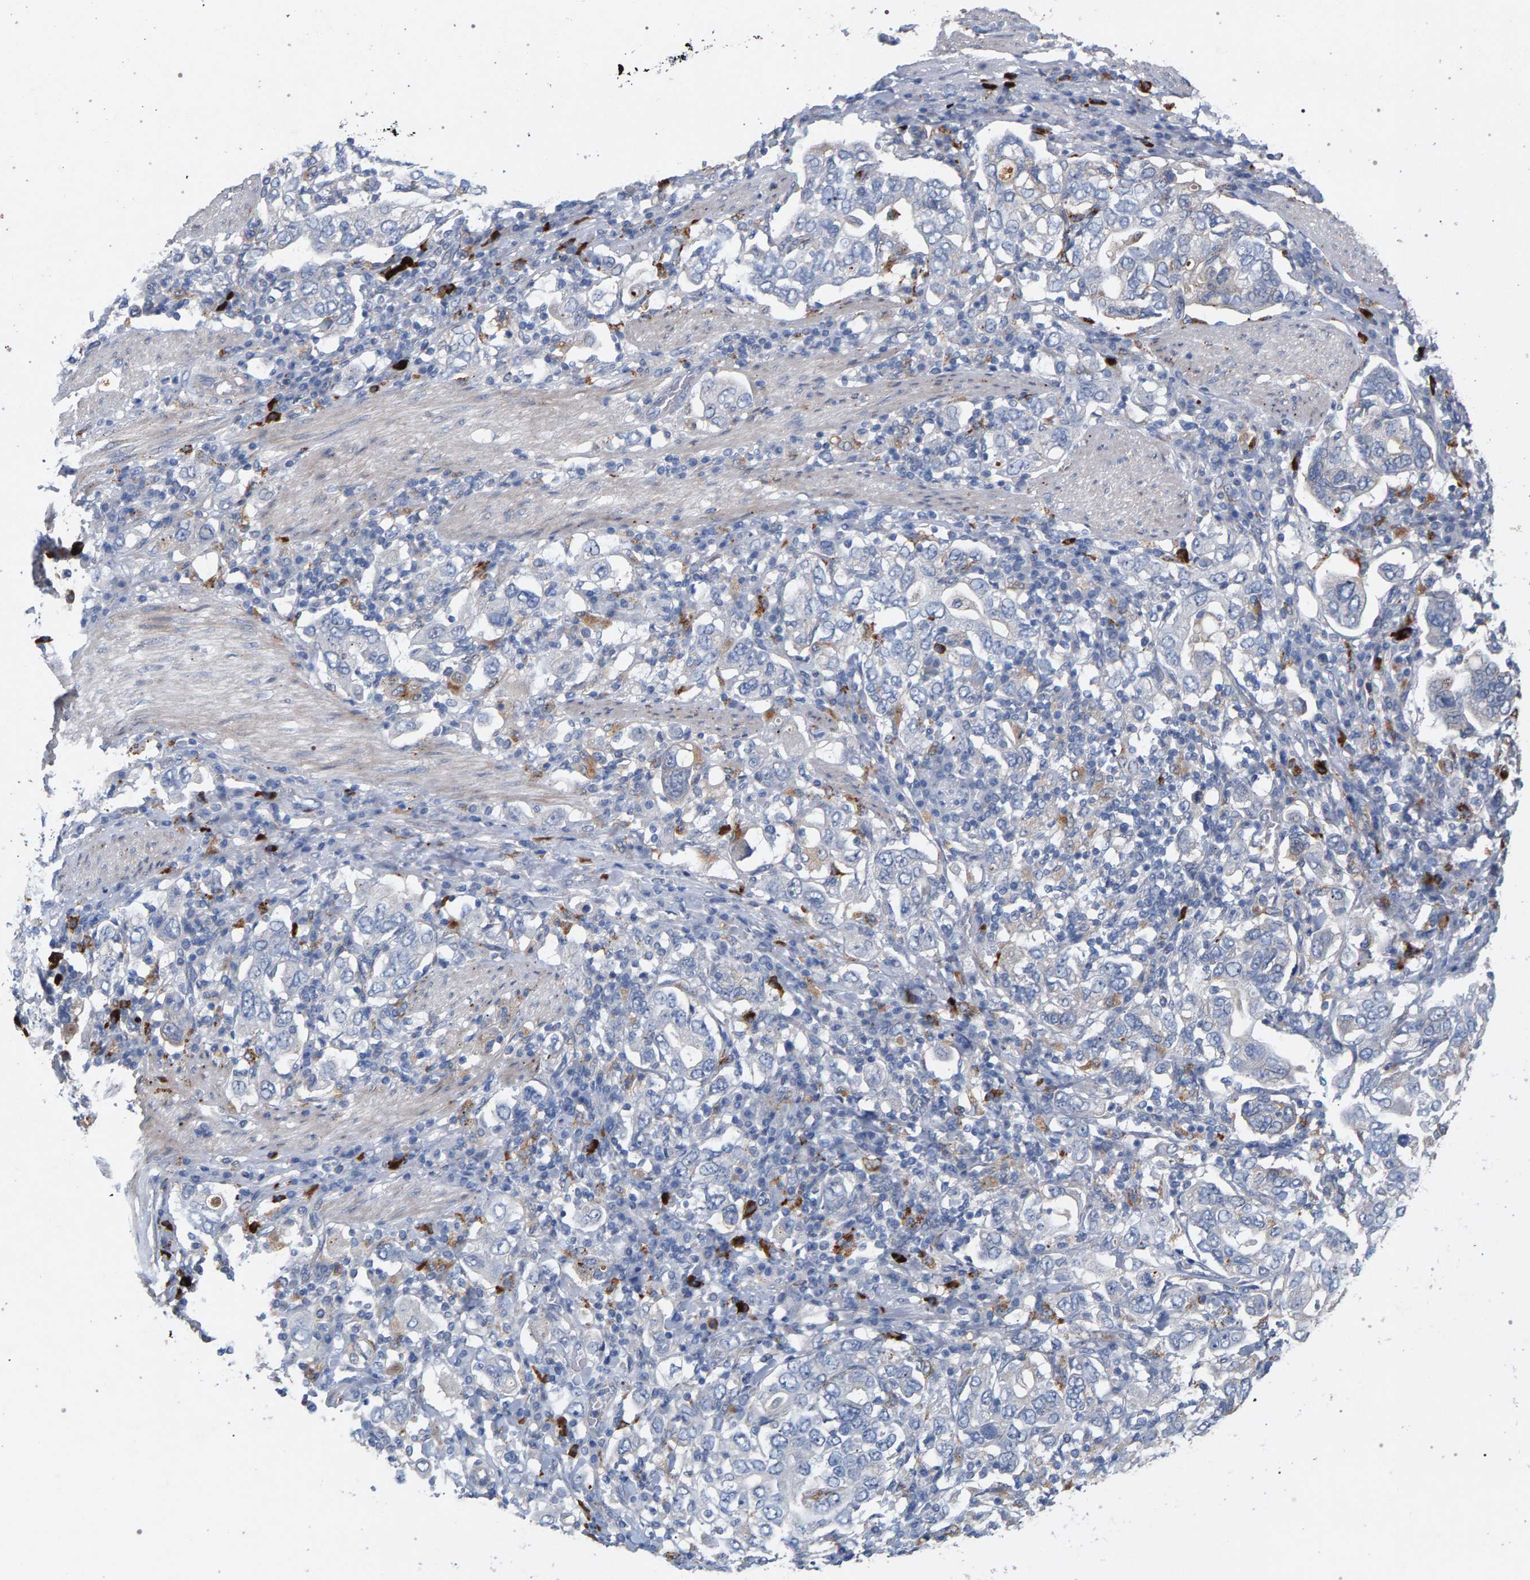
{"staining": {"intensity": "negative", "quantity": "none", "location": "none"}, "tissue": "stomach cancer", "cell_type": "Tumor cells", "image_type": "cancer", "snomed": [{"axis": "morphology", "description": "Adenocarcinoma, NOS"}, {"axis": "topography", "description": "Stomach, upper"}], "caption": "This is an immunohistochemistry (IHC) photomicrograph of human stomach cancer. There is no expression in tumor cells.", "gene": "MAMDC2", "patient": {"sex": "male", "age": 62}}